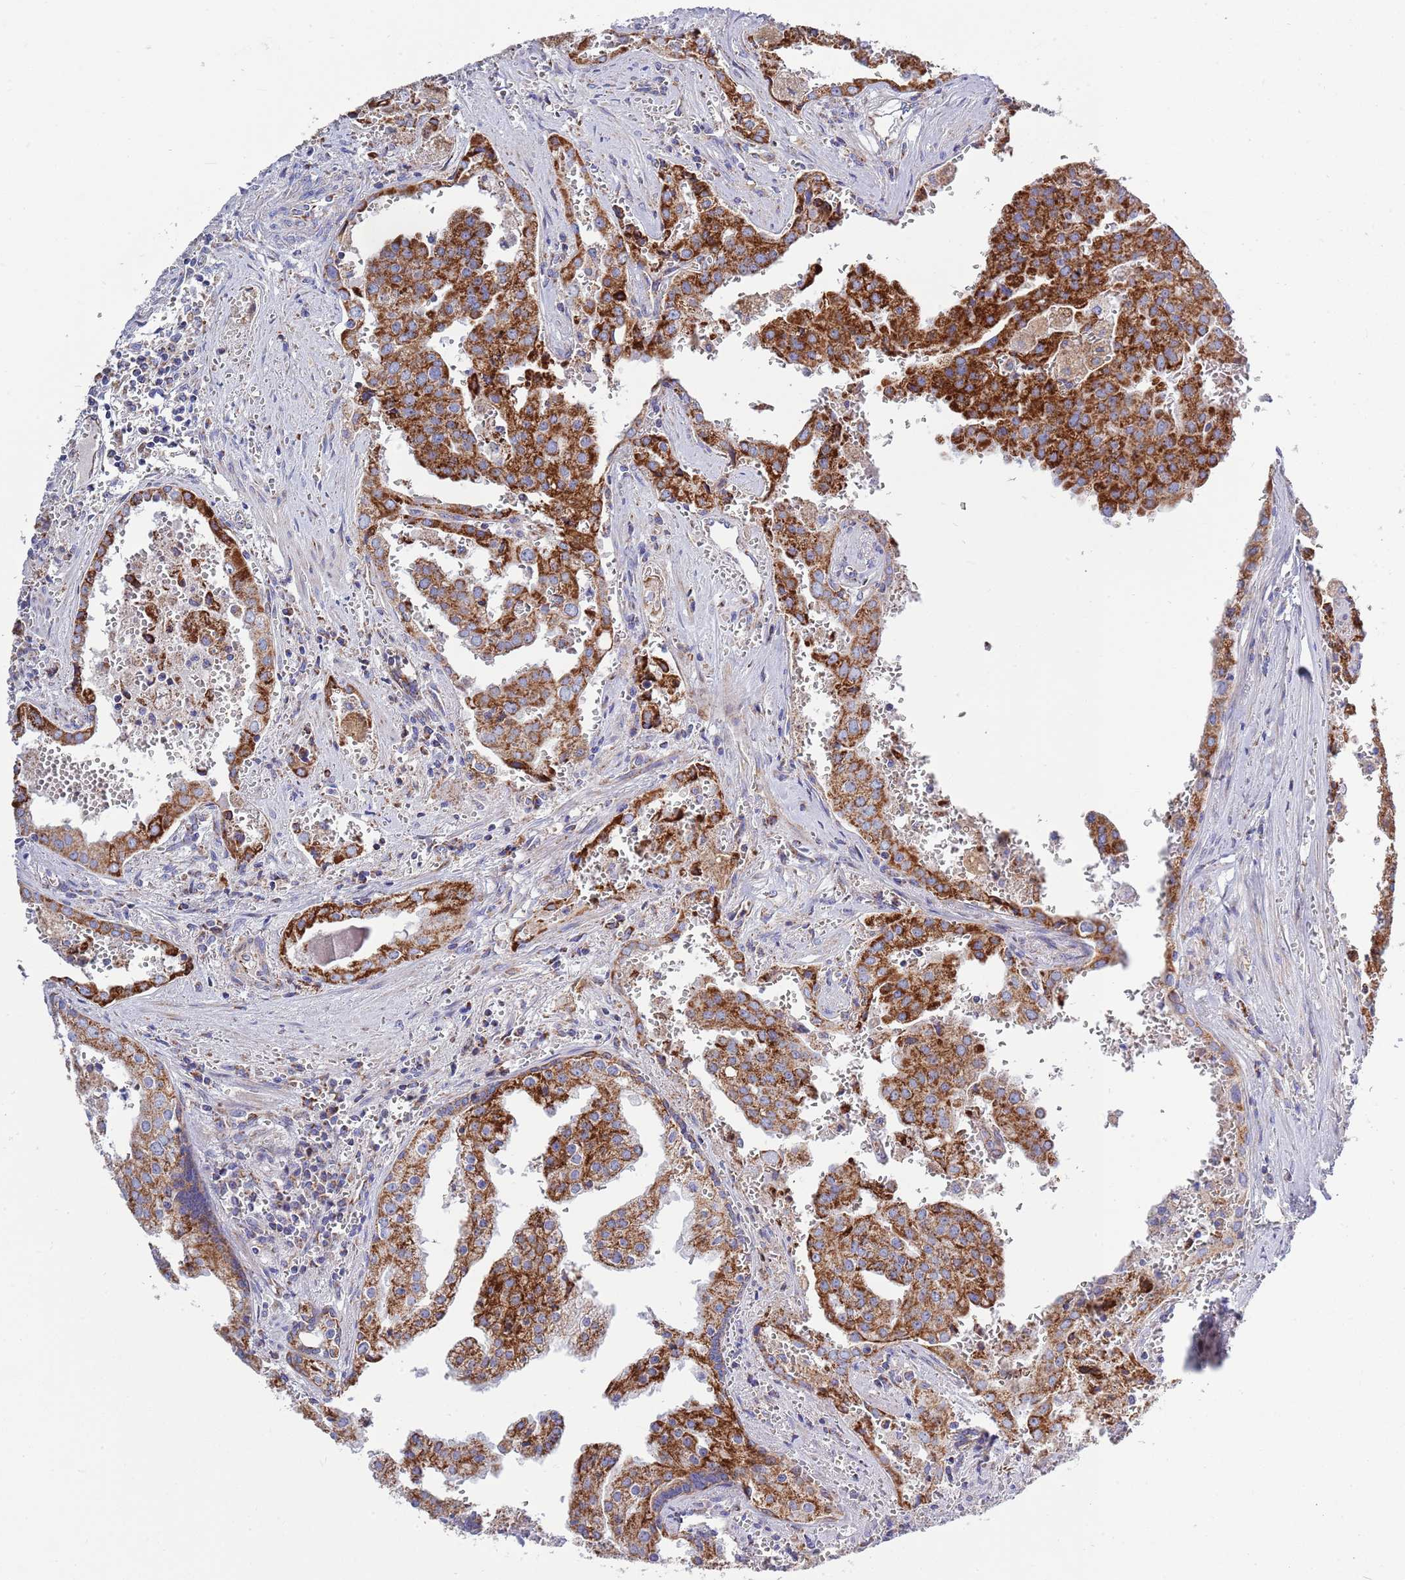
{"staining": {"intensity": "strong", "quantity": ">75%", "location": "cytoplasmic/membranous"}, "tissue": "prostate cancer", "cell_type": "Tumor cells", "image_type": "cancer", "snomed": [{"axis": "morphology", "description": "Adenocarcinoma, High grade"}, {"axis": "topography", "description": "Prostate"}], "caption": "Protein expression analysis of prostate cancer (high-grade adenocarcinoma) displays strong cytoplasmic/membranous expression in approximately >75% of tumor cells.", "gene": "EMC8", "patient": {"sex": "male", "age": 68}}